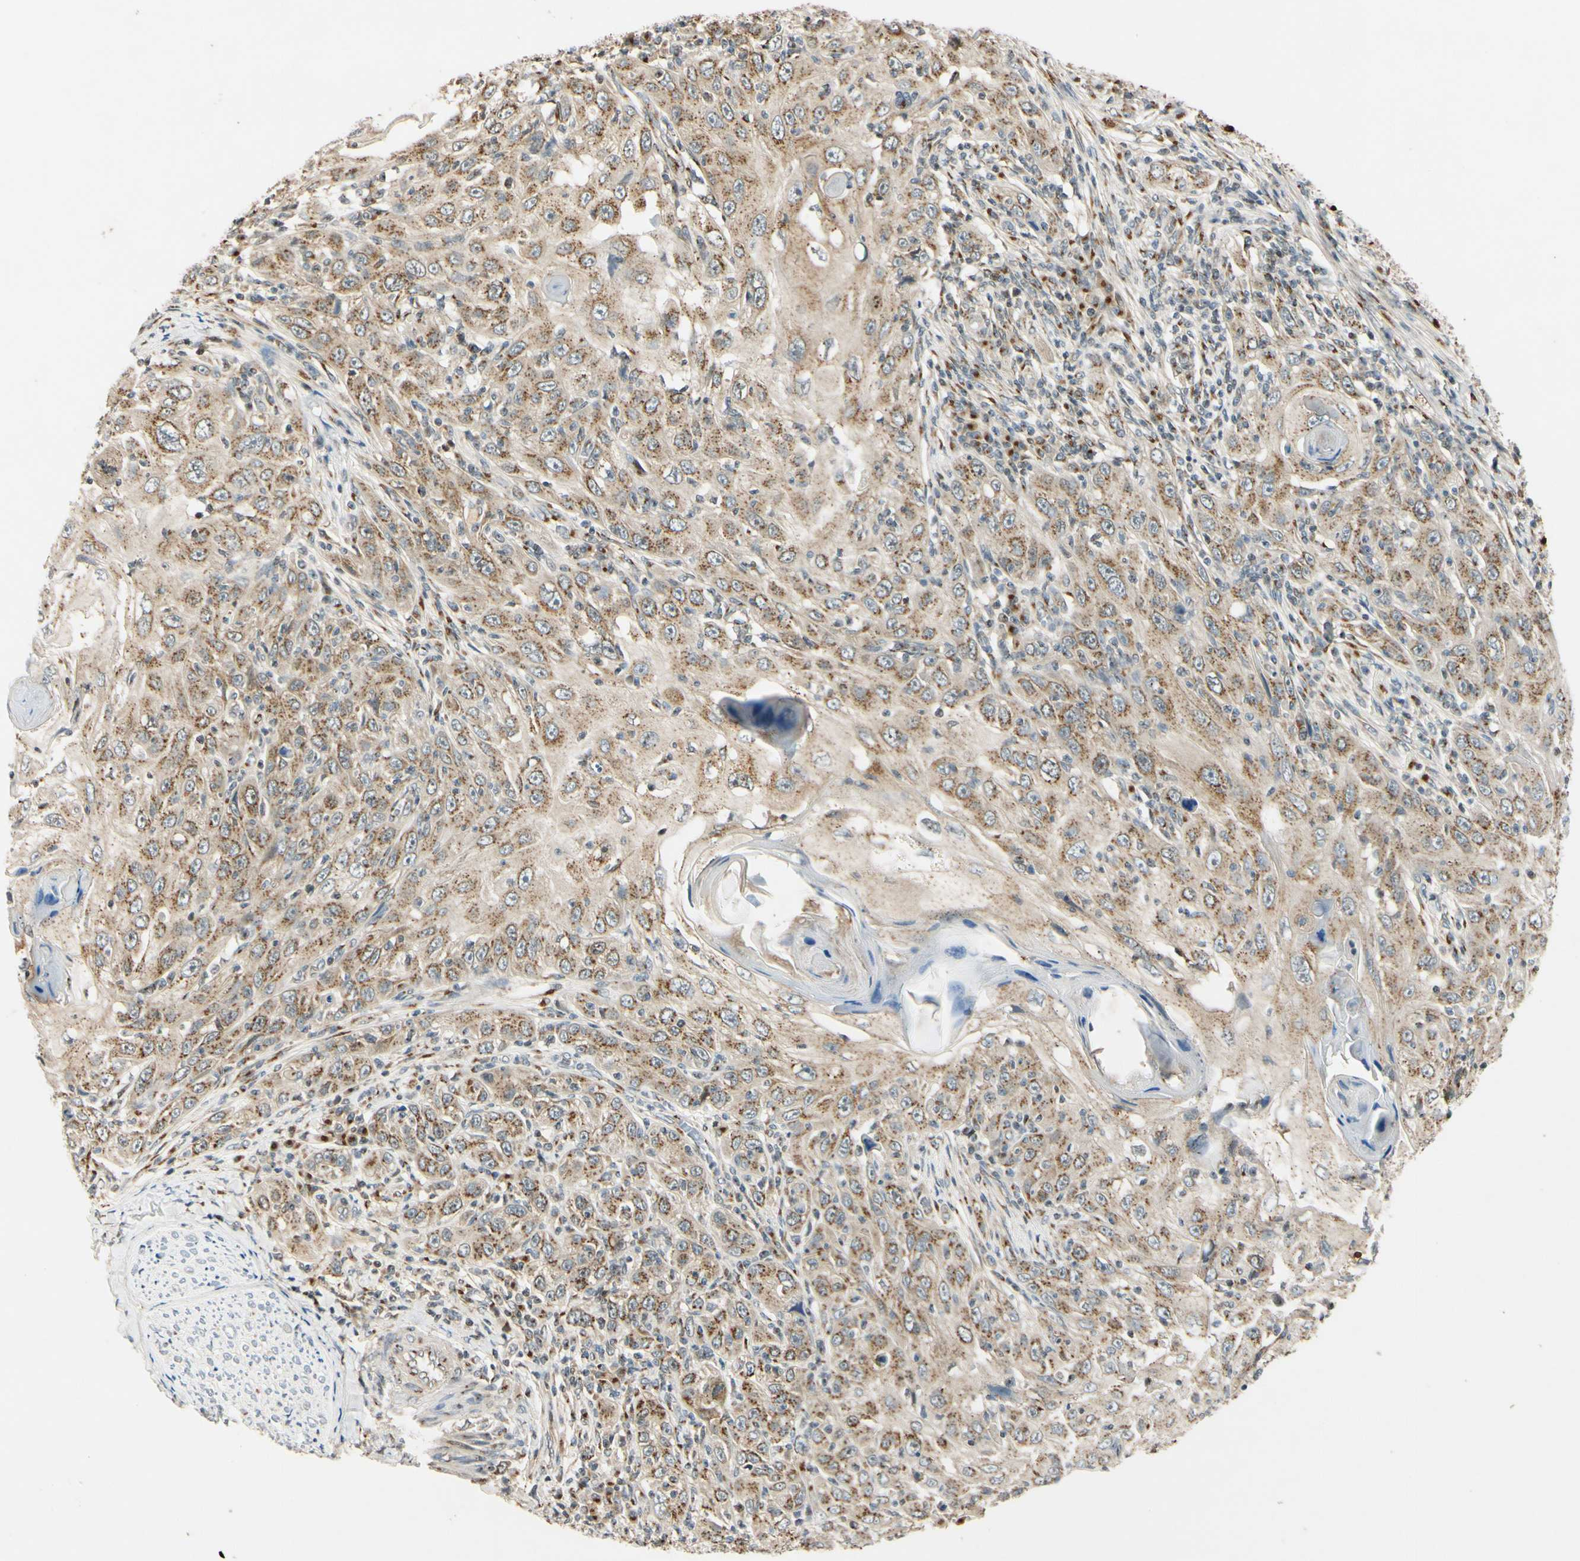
{"staining": {"intensity": "weak", "quantity": ">75%", "location": "cytoplasmic/membranous"}, "tissue": "skin cancer", "cell_type": "Tumor cells", "image_type": "cancer", "snomed": [{"axis": "morphology", "description": "Squamous cell carcinoma, NOS"}, {"axis": "topography", "description": "Skin"}], "caption": "This micrograph shows immunohistochemistry staining of human skin squamous cell carcinoma, with low weak cytoplasmic/membranous positivity in approximately >75% of tumor cells.", "gene": "NEO1", "patient": {"sex": "female", "age": 88}}